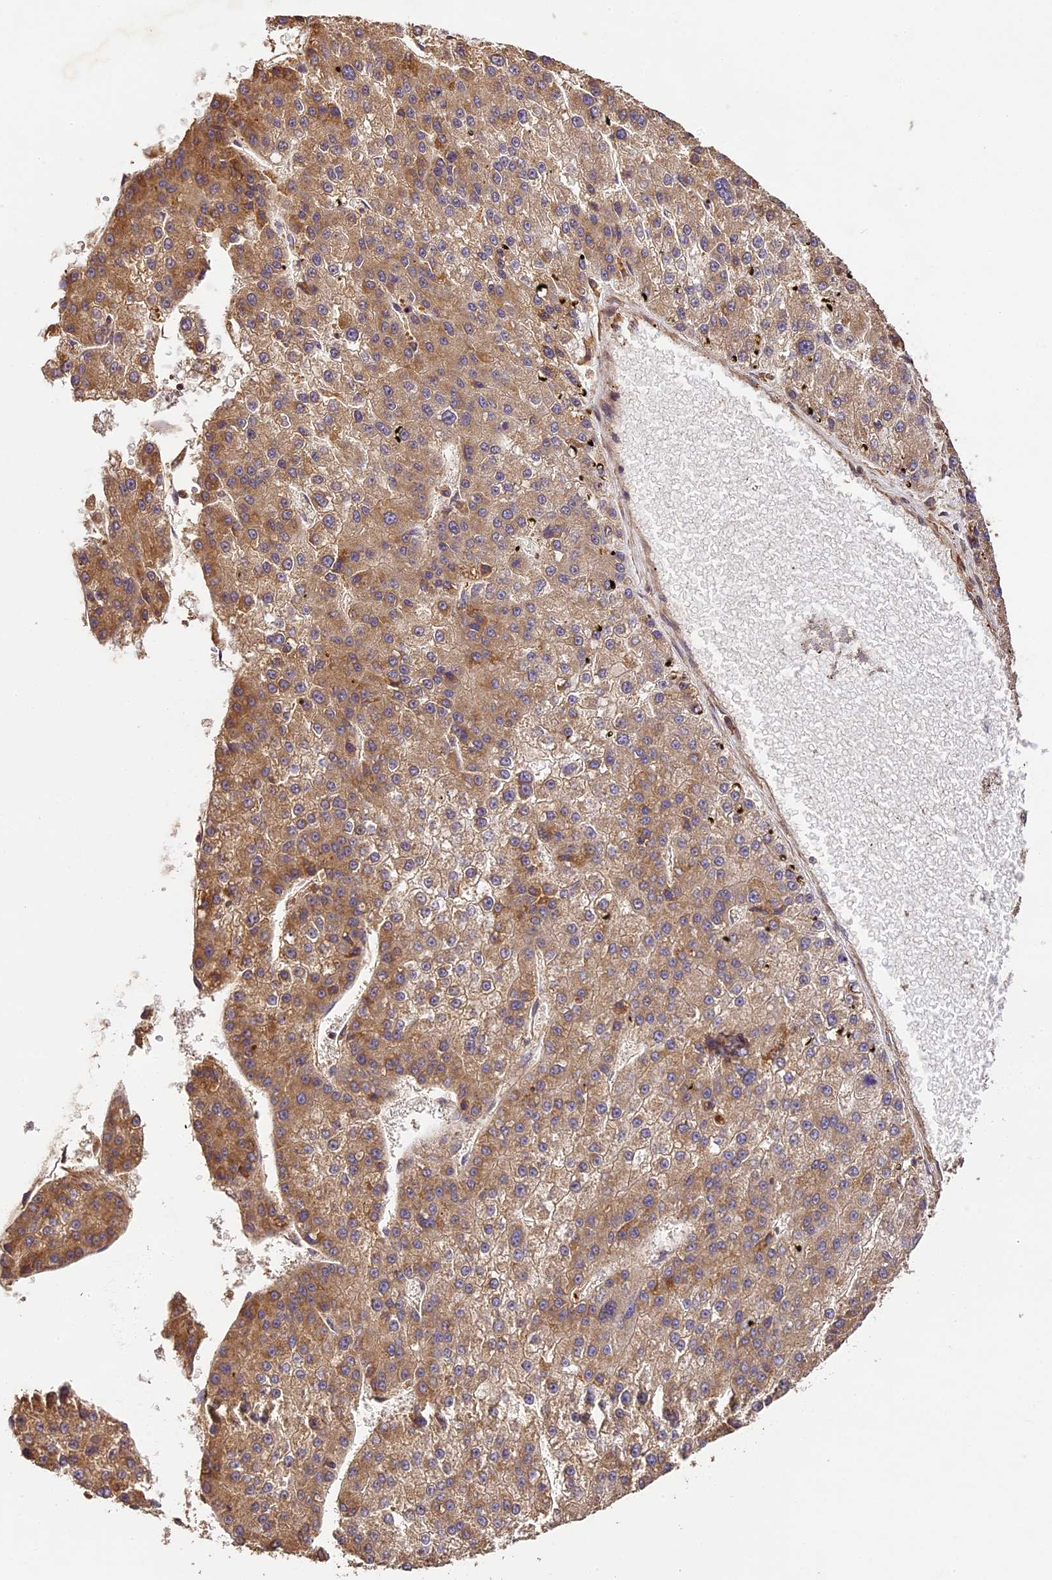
{"staining": {"intensity": "moderate", "quantity": ">75%", "location": "cytoplasmic/membranous"}, "tissue": "liver cancer", "cell_type": "Tumor cells", "image_type": "cancer", "snomed": [{"axis": "morphology", "description": "Carcinoma, Hepatocellular, NOS"}, {"axis": "topography", "description": "Liver"}], "caption": "Hepatocellular carcinoma (liver) was stained to show a protein in brown. There is medium levels of moderate cytoplasmic/membranous expression in about >75% of tumor cells.", "gene": "BRAP", "patient": {"sex": "female", "age": 73}}